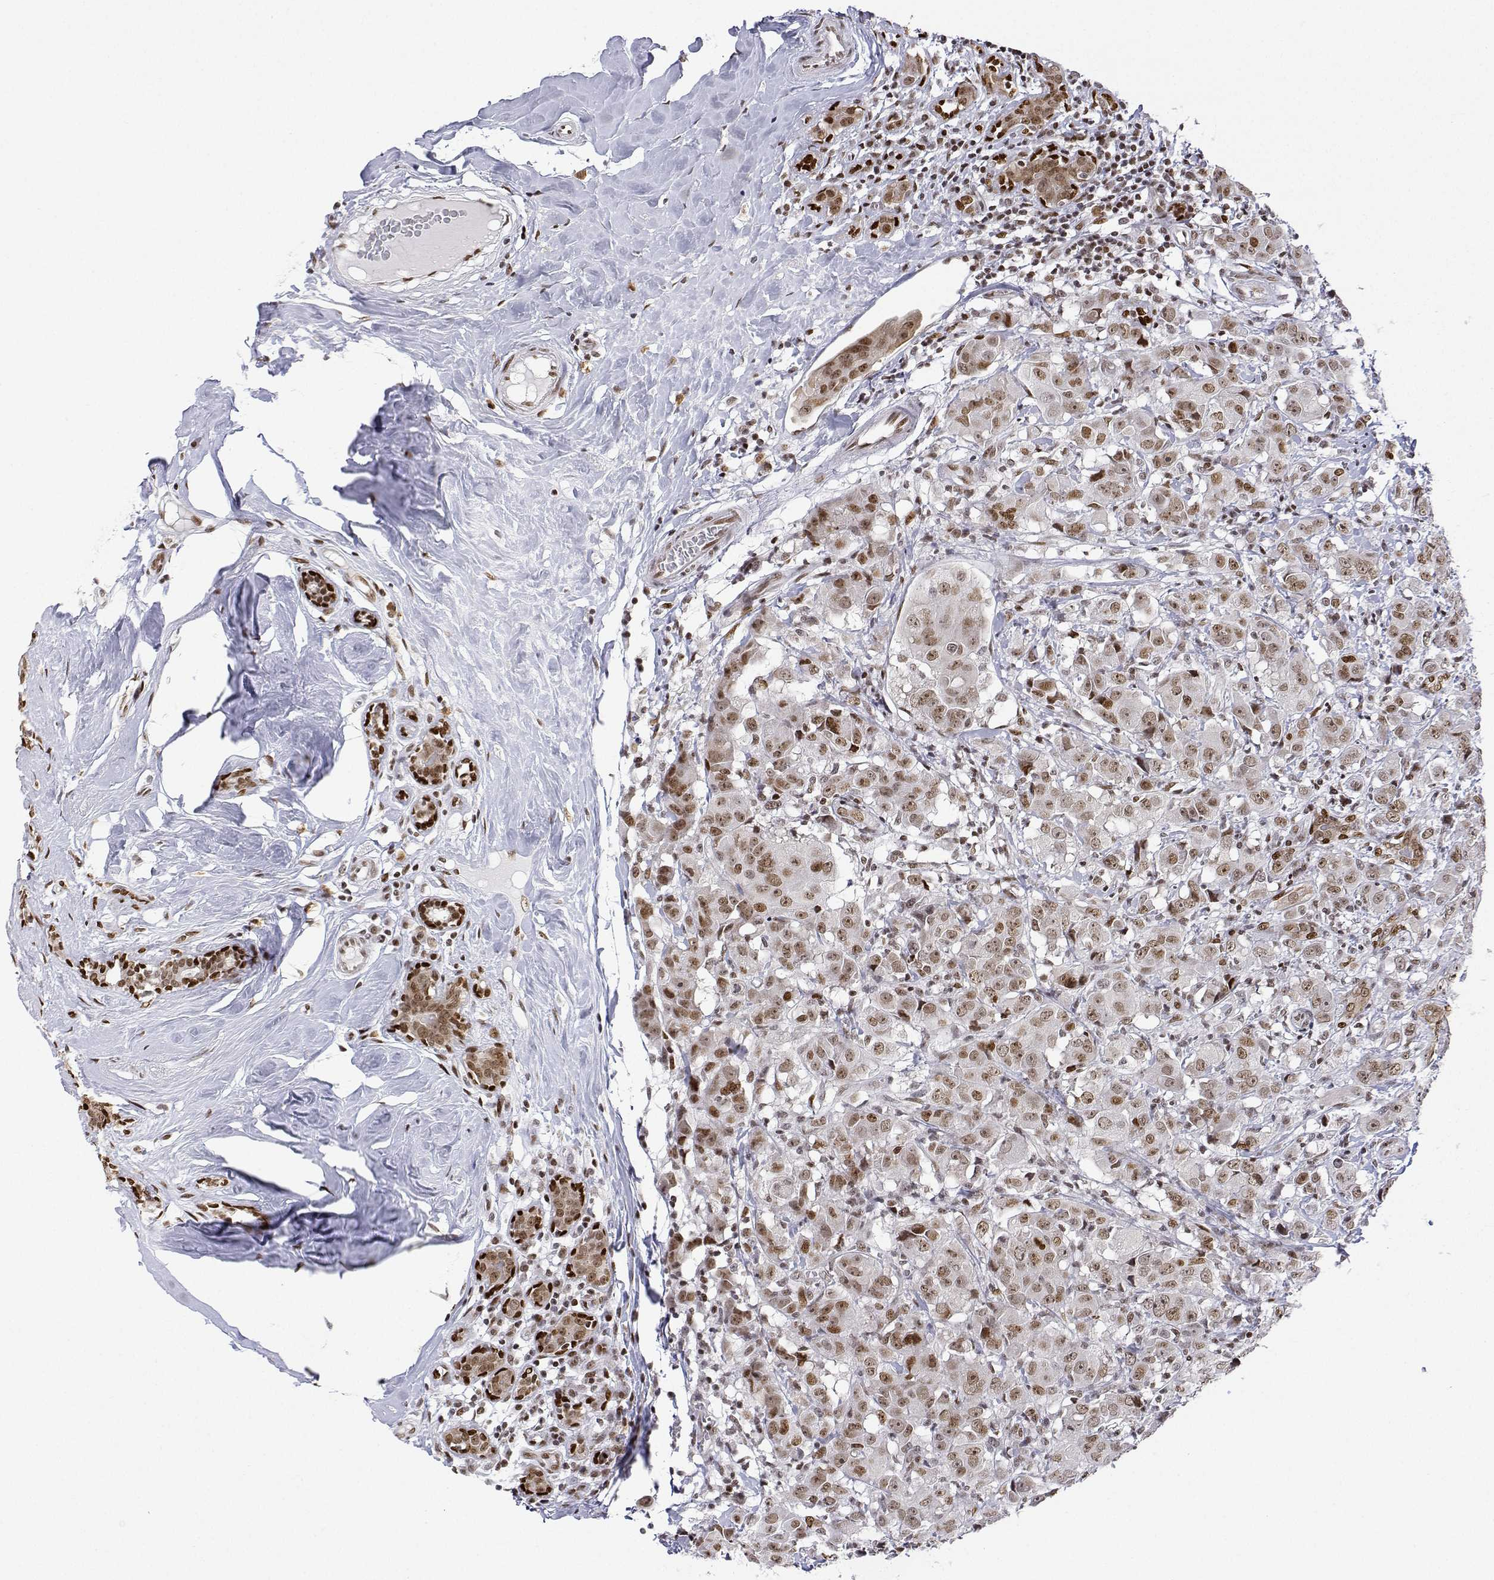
{"staining": {"intensity": "moderate", "quantity": ">75%", "location": "nuclear"}, "tissue": "breast cancer", "cell_type": "Tumor cells", "image_type": "cancer", "snomed": [{"axis": "morphology", "description": "Normal tissue, NOS"}, {"axis": "morphology", "description": "Duct carcinoma"}, {"axis": "topography", "description": "Breast"}], "caption": "The immunohistochemical stain highlights moderate nuclear expression in tumor cells of intraductal carcinoma (breast) tissue.", "gene": "XPC", "patient": {"sex": "female", "age": 43}}